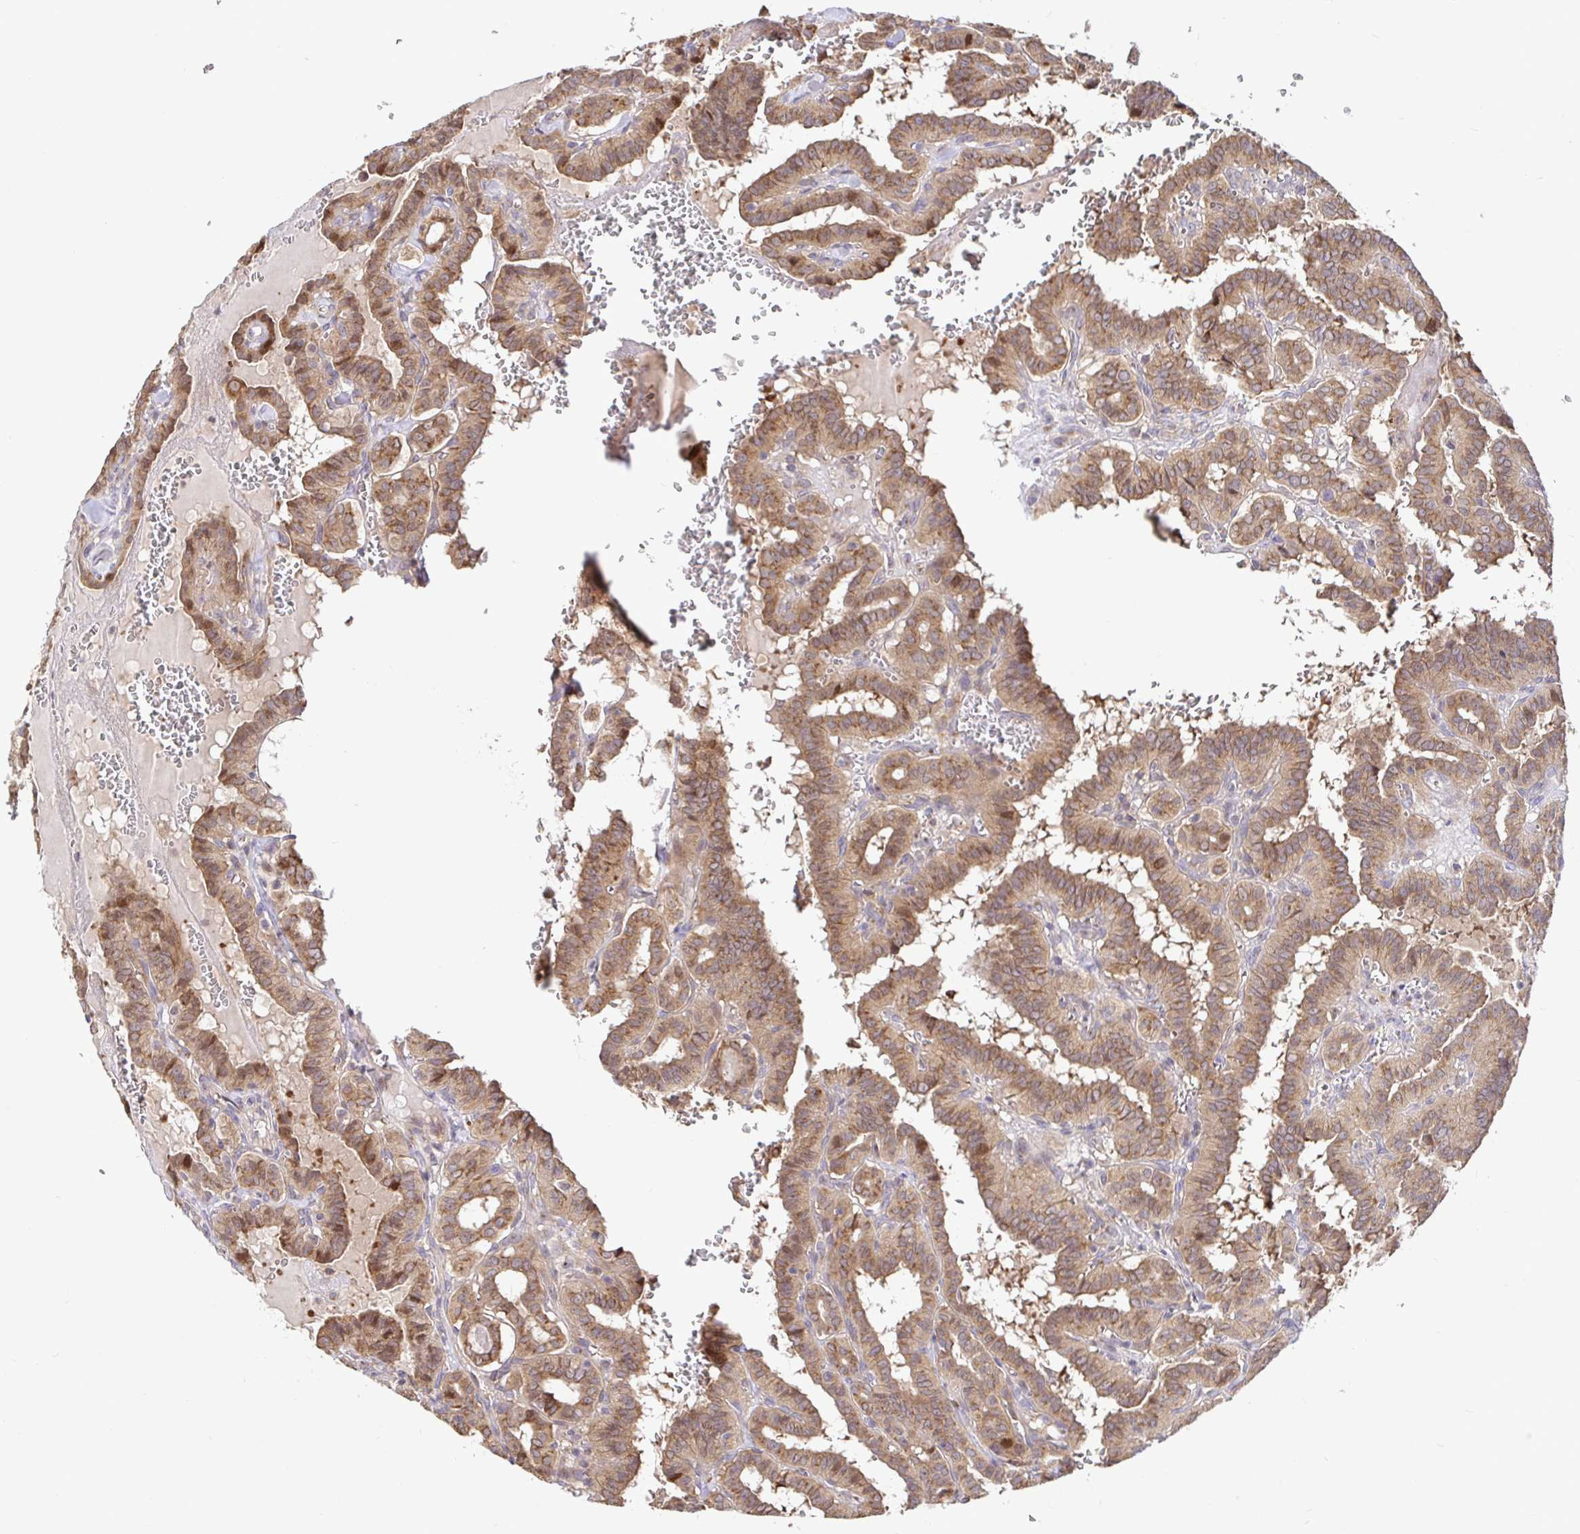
{"staining": {"intensity": "moderate", "quantity": ">75%", "location": "cytoplasmic/membranous"}, "tissue": "thyroid cancer", "cell_type": "Tumor cells", "image_type": "cancer", "snomed": [{"axis": "morphology", "description": "Papillary adenocarcinoma, NOS"}, {"axis": "topography", "description": "Thyroid gland"}], "caption": "Protein staining of thyroid cancer (papillary adenocarcinoma) tissue shows moderate cytoplasmic/membranous staining in approximately >75% of tumor cells.", "gene": "ELP1", "patient": {"sex": "female", "age": 21}}